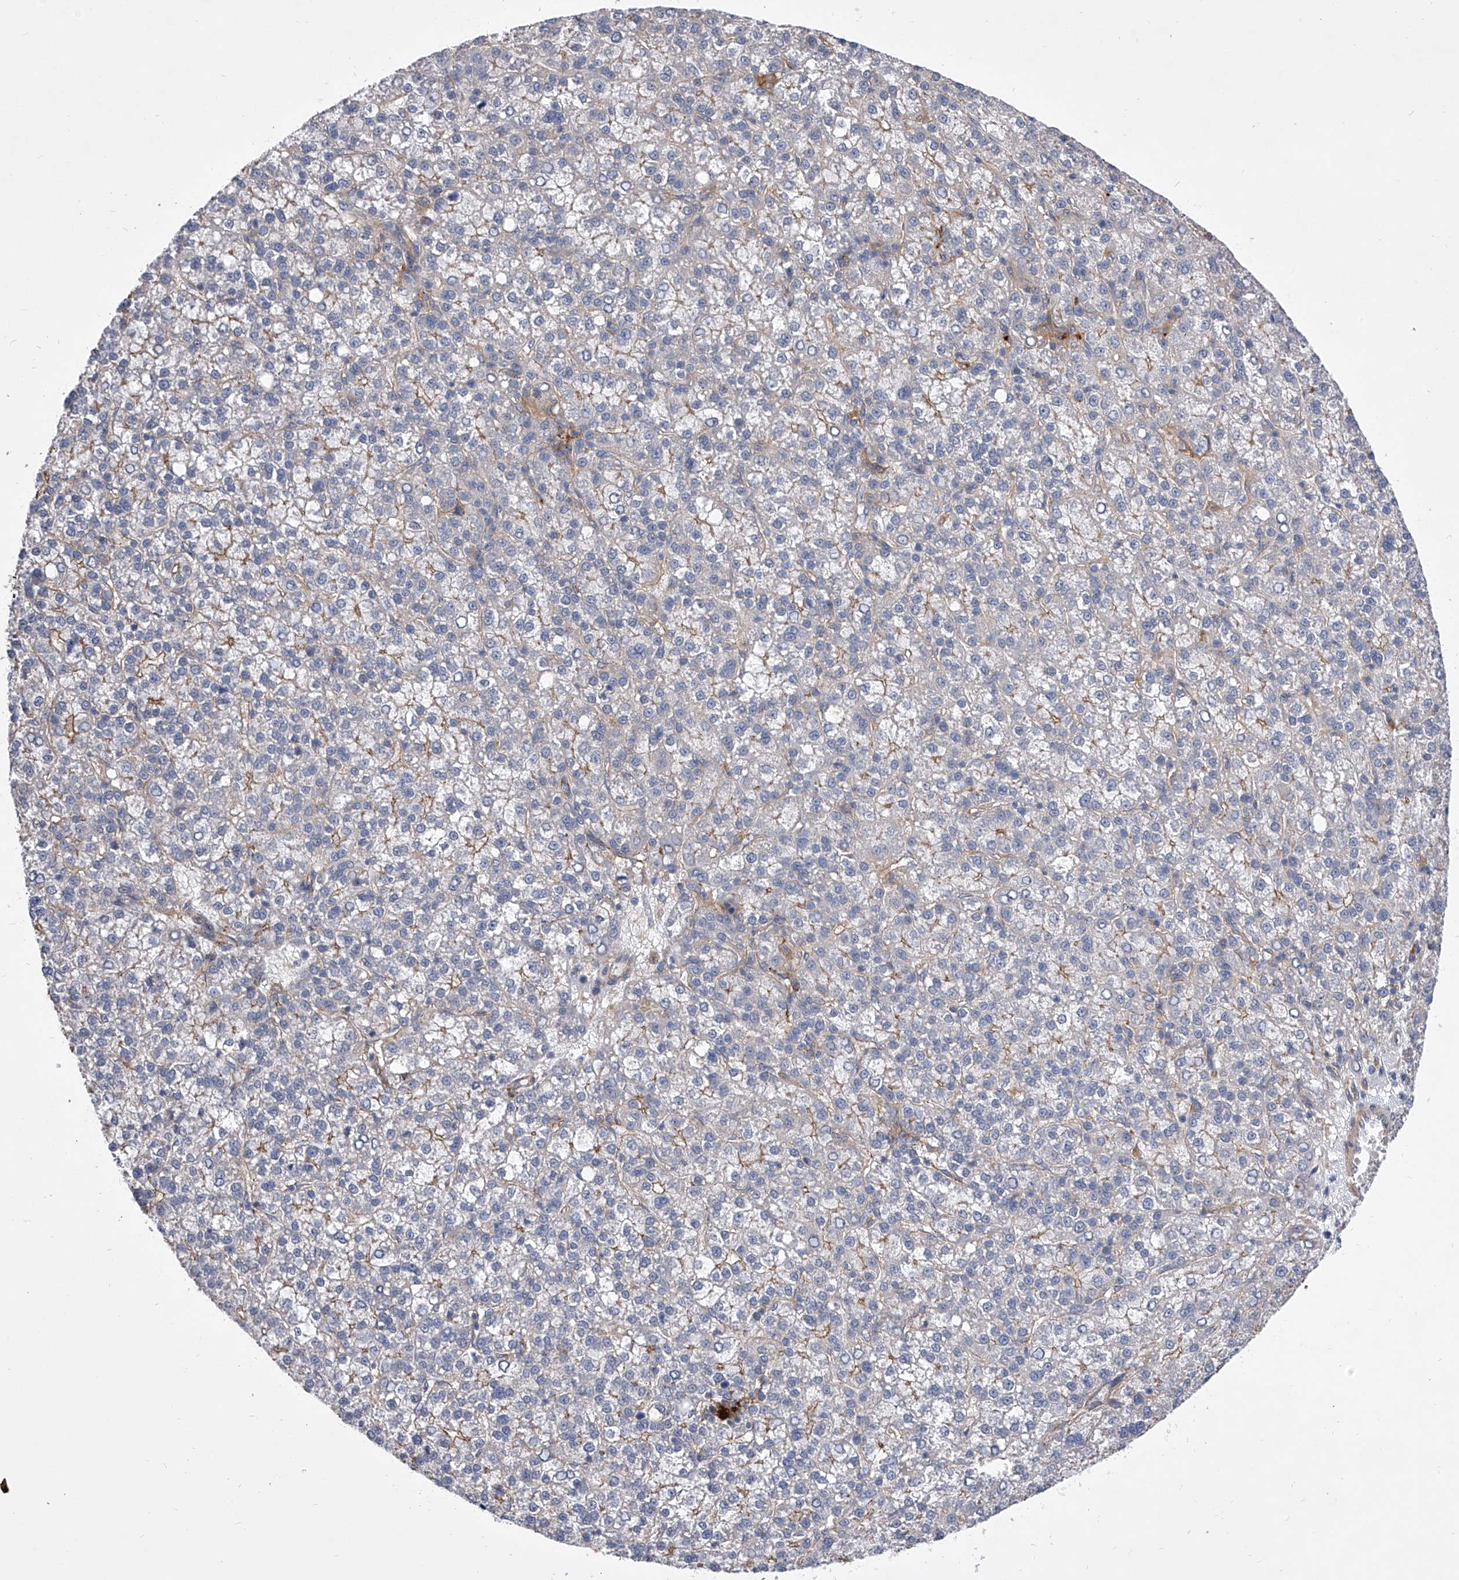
{"staining": {"intensity": "weak", "quantity": "<25%", "location": "cytoplasmic/membranous"}, "tissue": "liver cancer", "cell_type": "Tumor cells", "image_type": "cancer", "snomed": [{"axis": "morphology", "description": "Carcinoma, Hepatocellular, NOS"}, {"axis": "topography", "description": "Liver"}], "caption": "A high-resolution histopathology image shows IHC staining of liver cancer (hepatocellular carcinoma), which exhibits no significant positivity in tumor cells.", "gene": "MINDY4", "patient": {"sex": "female", "age": 58}}